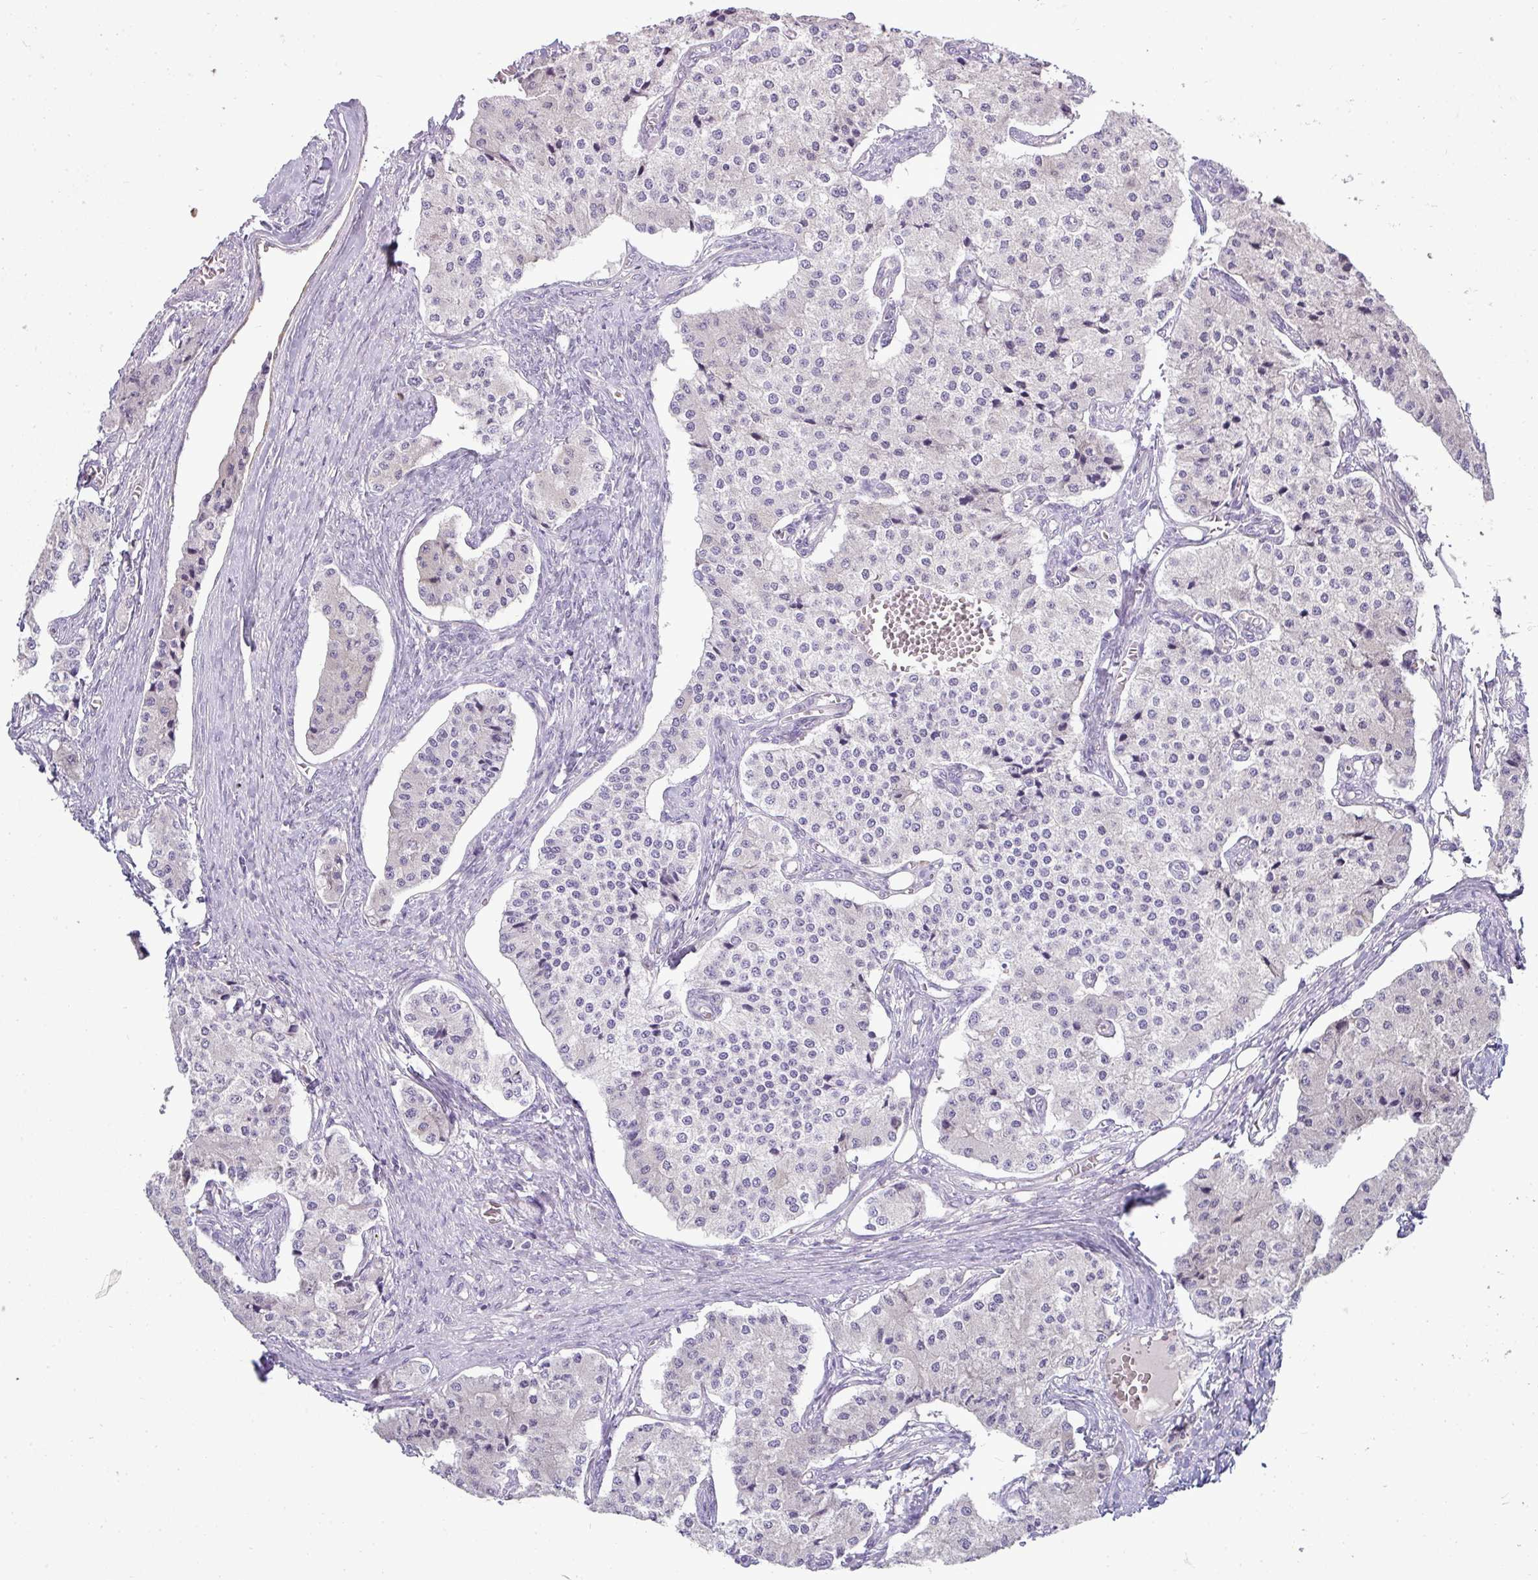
{"staining": {"intensity": "negative", "quantity": "none", "location": "none"}, "tissue": "carcinoid", "cell_type": "Tumor cells", "image_type": "cancer", "snomed": [{"axis": "morphology", "description": "Carcinoid, malignant, NOS"}, {"axis": "topography", "description": "Colon"}], "caption": "This is an immunohistochemistry (IHC) image of human carcinoid. There is no staining in tumor cells.", "gene": "ASXL3", "patient": {"sex": "female", "age": 52}}